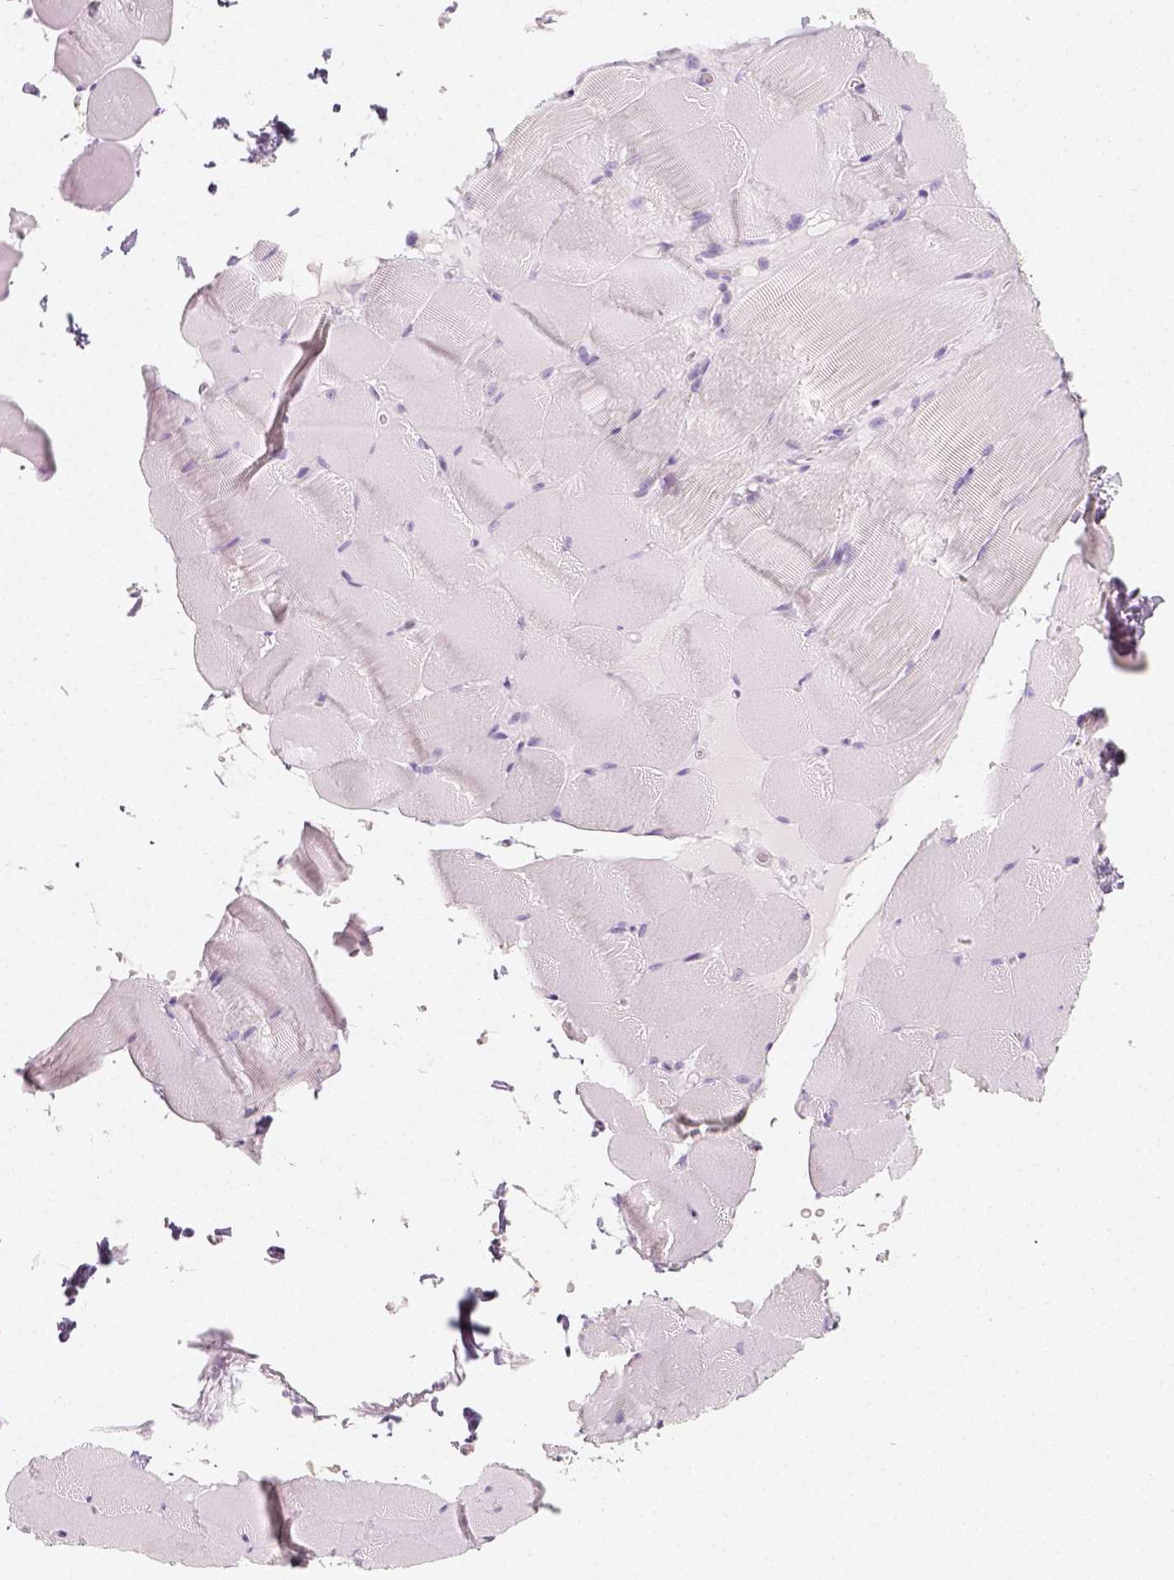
{"staining": {"intensity": "negative", "quantity": "none", "location": "none"}, "tissue": "skeletal muscle", "cell_type": "Myocytes", "image_type": "normal", "snomed": [{"axis": "morphology", "description": "Normal tissue, NOS"}, {"axis": "topography", "description": "Skeletal muscle"}], "caption": "Immunohistochemical staining of normal human skeletal muscle reveals no significant expression in myocytes. The staining was performed using DAB (3,3'-diaminobenzidine) to visualize the protein expression in brown, while the nuclei were stained in blue with hematoxylin (Magnification: 20x).", "gene": "NECAB2", "patient": {"sex": "female", "age": 37}}